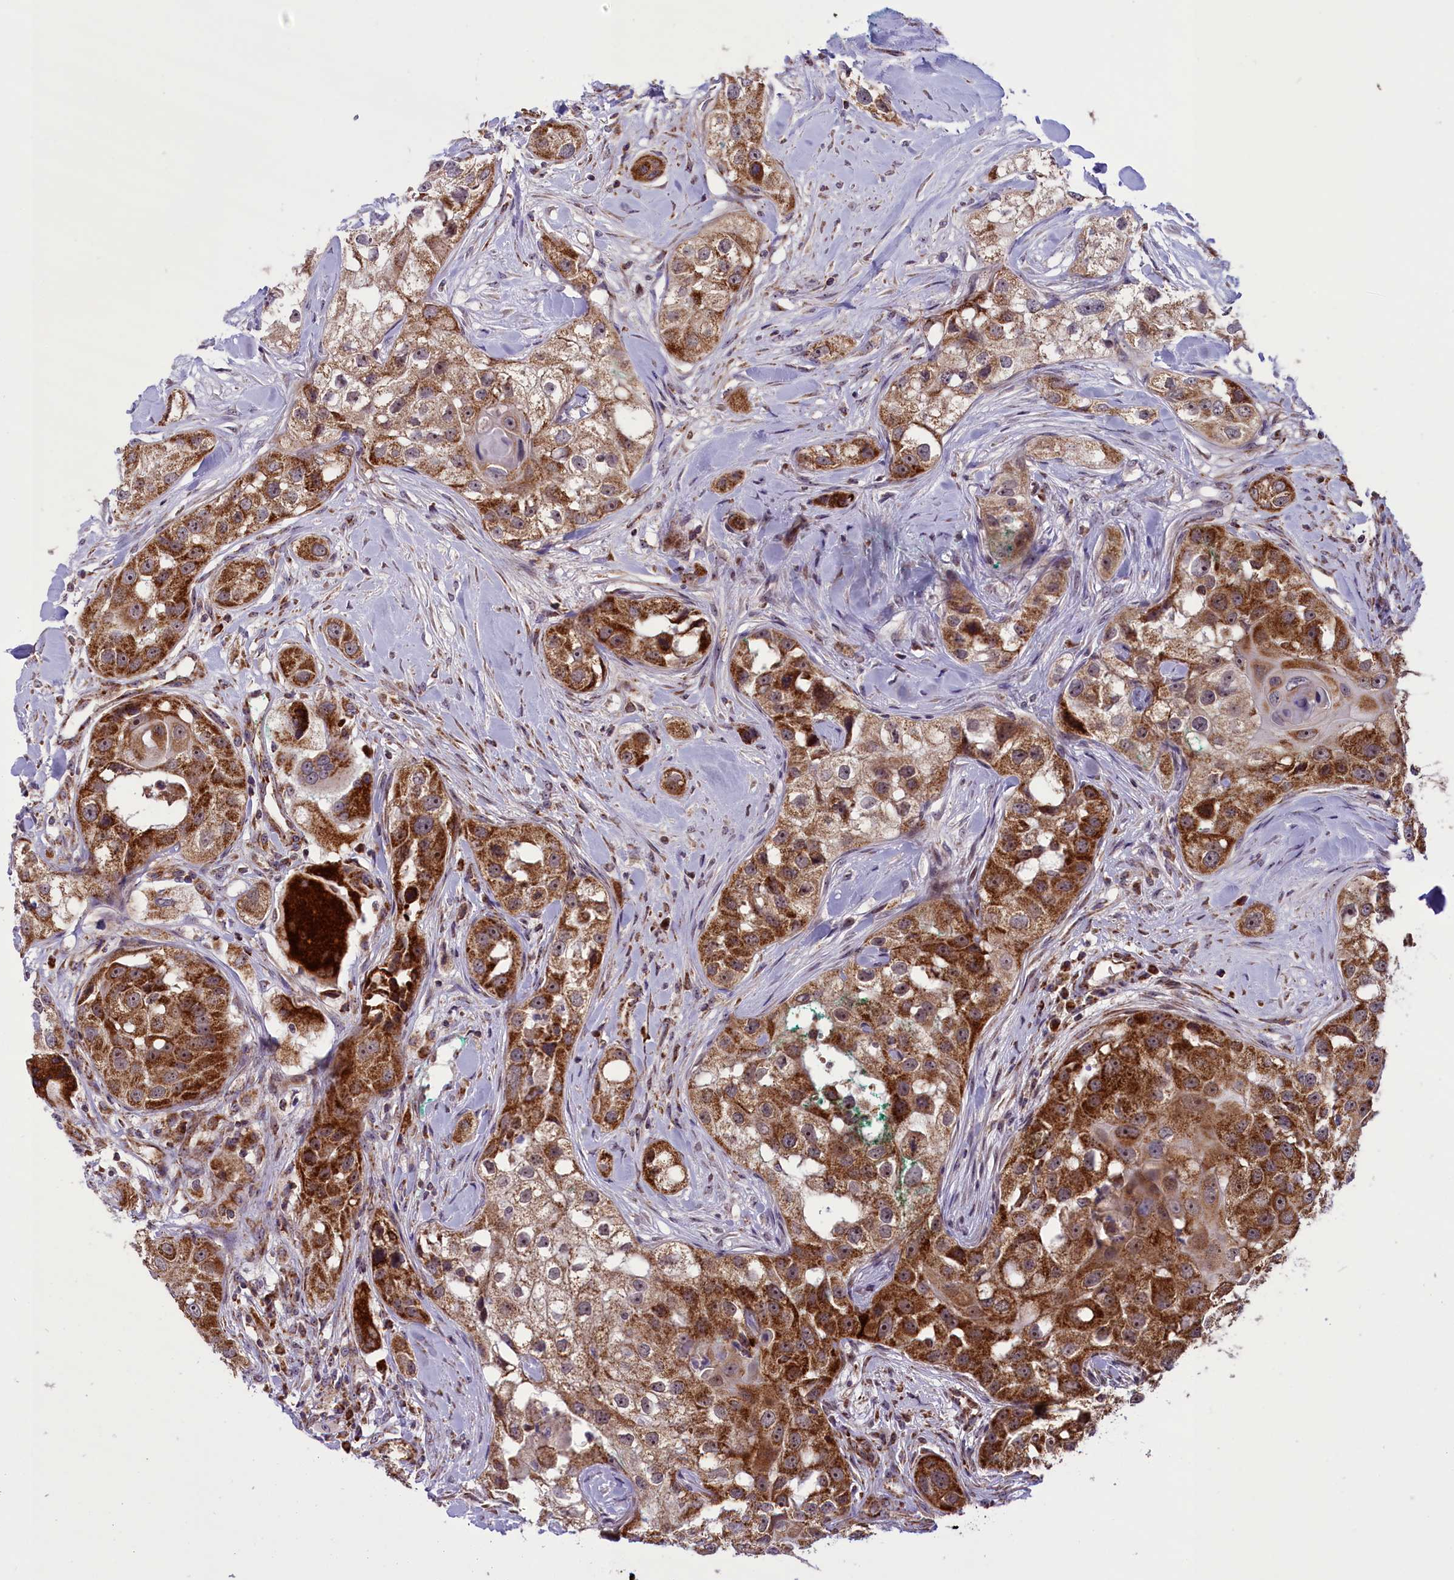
{"staining": {"intensity": "strong", "quantity": "25%-75%", "location": "cytoplasmic/membranous"}, "tissue": "head and neck cancer", "cell_type": "Tumor cells", "image_type": "cancer", "snomed": [{"axis": "morphology", "description": "Normal tissue, NOS"}, {"axis": "morphology", "description": "Squamous cell carcinoma, NOS"}, {"axis": "topography", "description": "Skeletal muscle"}, {"axis": "topography", "description": "Head-Neck"}], "caption": "Tumor cells exhibit high levels of strong cytoplasmic/membranous staining in approximately 25%-75% of cells in human head and neck squamous cell carcinoma.", "gene": "NDUFS5", "patient": {"sex": "male", "age": 51}}